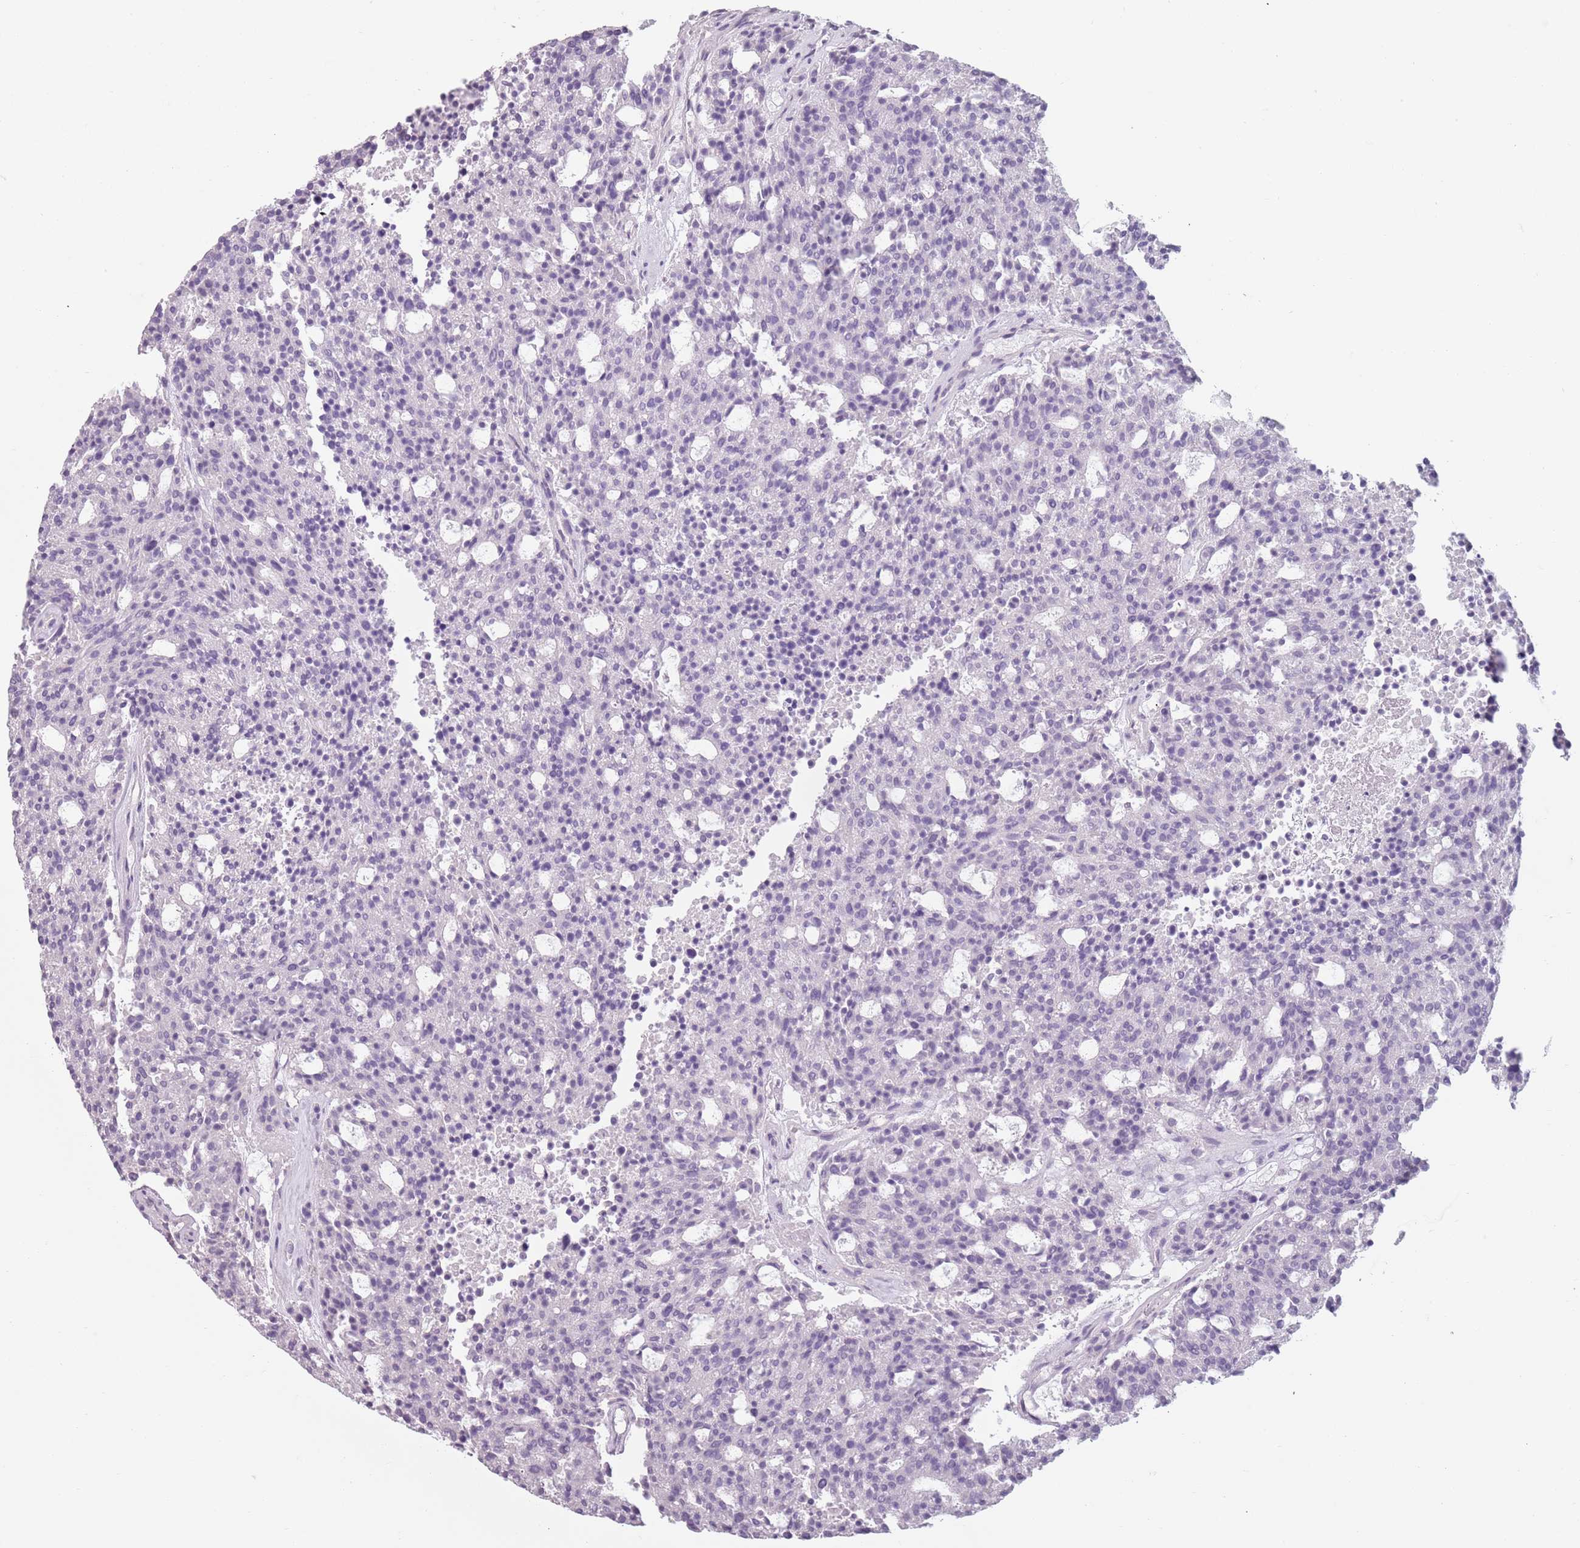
{"staining": {"intensity": "negative", "quantity": "none", "location": "none"}, "tissue": "carcinoid", "cell_type": "Tumor cells", "image_type": "cancer", "snomed": [{"axis": "morphology", "description": "Carcinoid, malignant, NOS"}, {"axis": "topography", "description": "Pancreas"}], "caption": "IHC photomicrograph of neoplastic tissue: carcinoid stained with DAB (3,3'-diaminobenzidine) displays no significant protein expression in tumor cells.", "gene": "PIEZO1", "patient": {"sex": "female", "age": 54}}